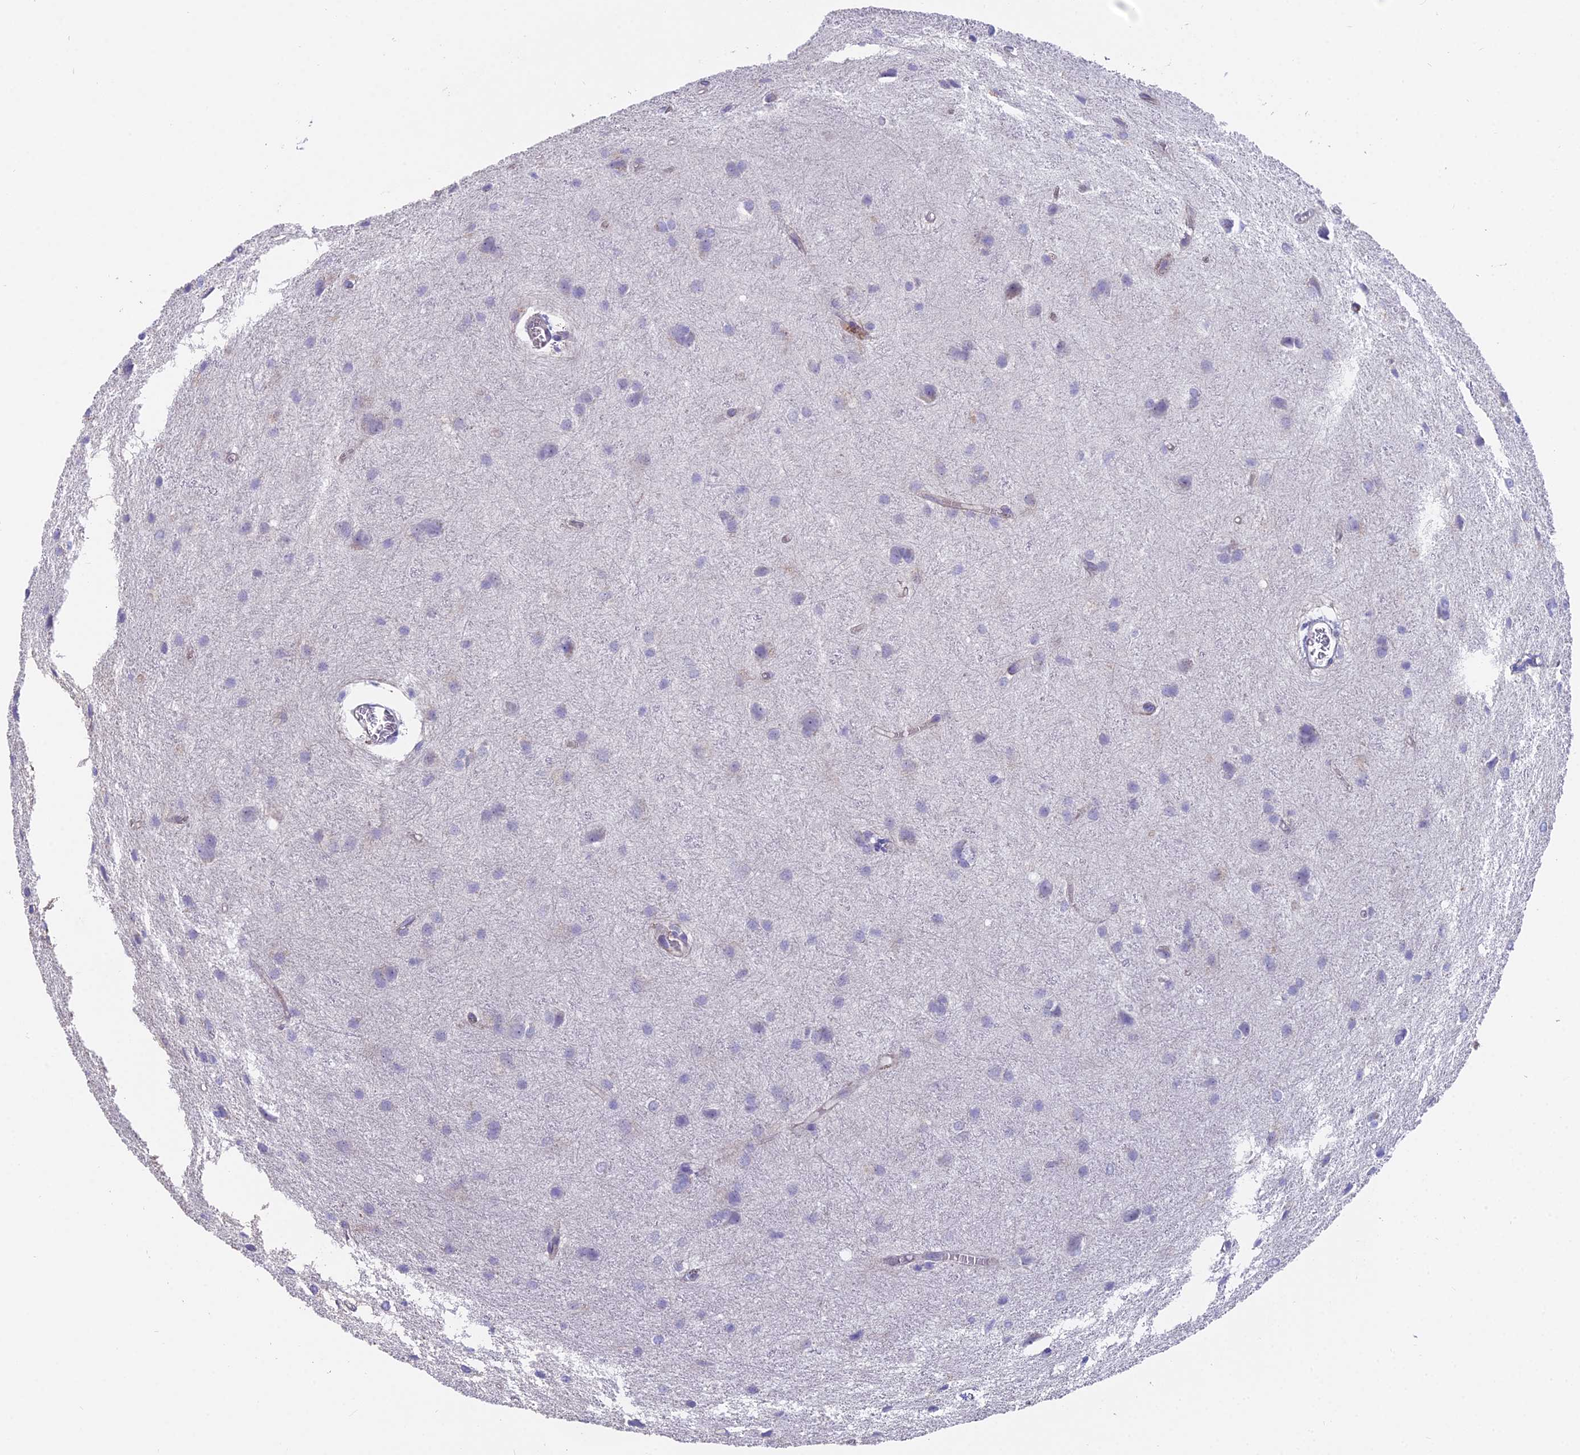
{"staining": {"intensity": "negative", "quantity": "none", "location": "none"}, "tissue": "glioma", "cell_type": "Tumor cells", "image_type": "cancer", "snomed": [{"axis": "morphology", "description": "Glioma, malignant, High grade"}, {"axis": "topography", "description": "Brain"}], "caption": "Immunohistochemistry (IHC) of glioma displays no positivity in tumor cells.", "gene": "FAM168B", "patient": {"sex": "female", "age": 50}}